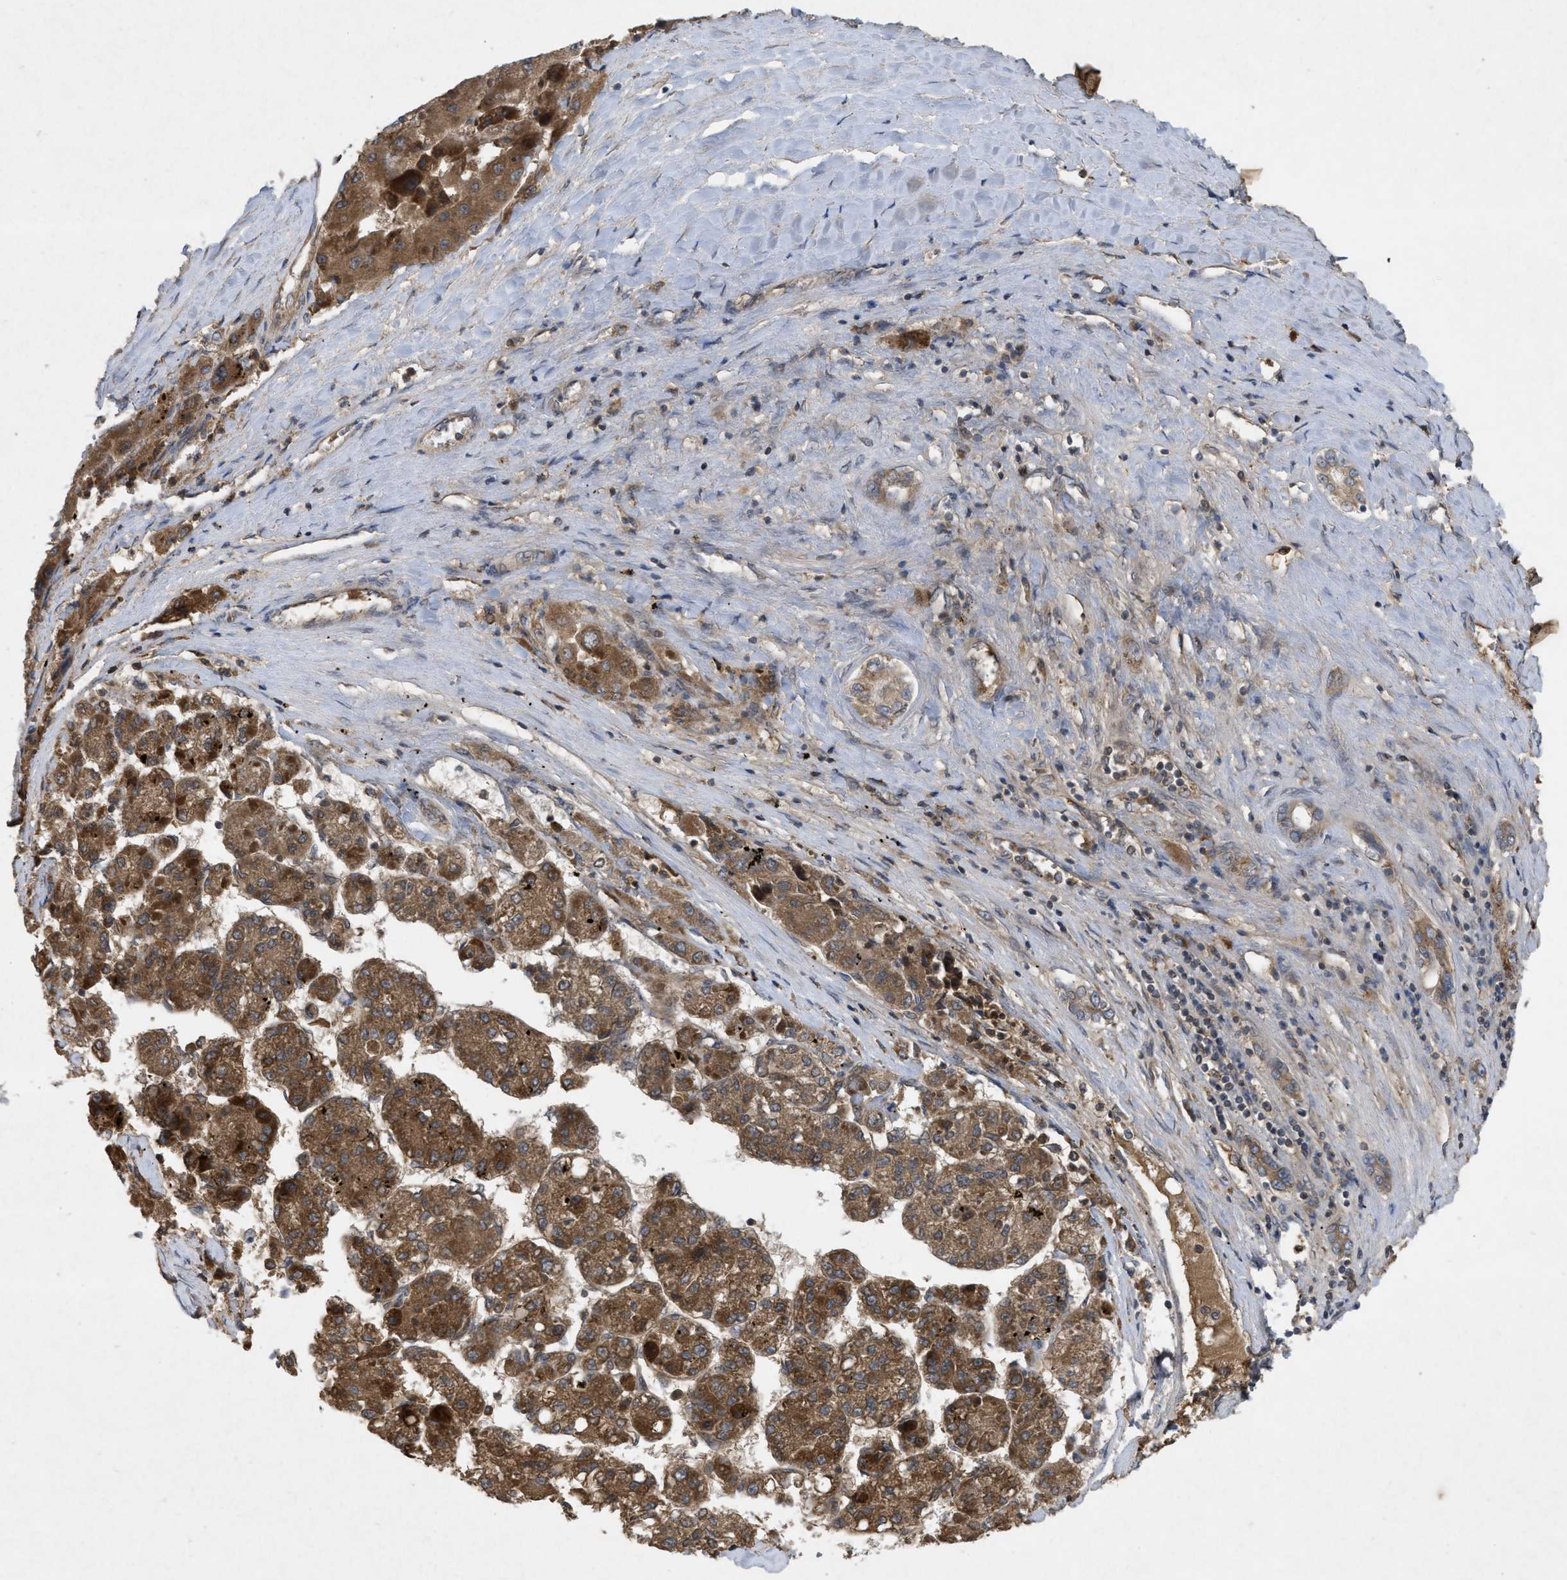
{"staining": {"intensity": "moderate", "quantity": ">75%", "location": "cytoplasmic/membranous"}, "tissue": "liver cancer", "cell_type": "Tumor cells", "image_type": "cancer", "snomed": [{"axis": "morphology", "description": "Carcinoma, Hepatocellular, NOS"}, {"axis": "topography", "description": "Liver"}], "caption": "Liver hepatocellular carcinoma stained with DAB (3,3'-diaminobenzidine) immunohistochemistry shows medium levels of moderate cytoplasmic/membranous staining in approximately >75% of tumor cells.", "gene": "RAB2A", "patient": {"sex": "female", "age": 73}}